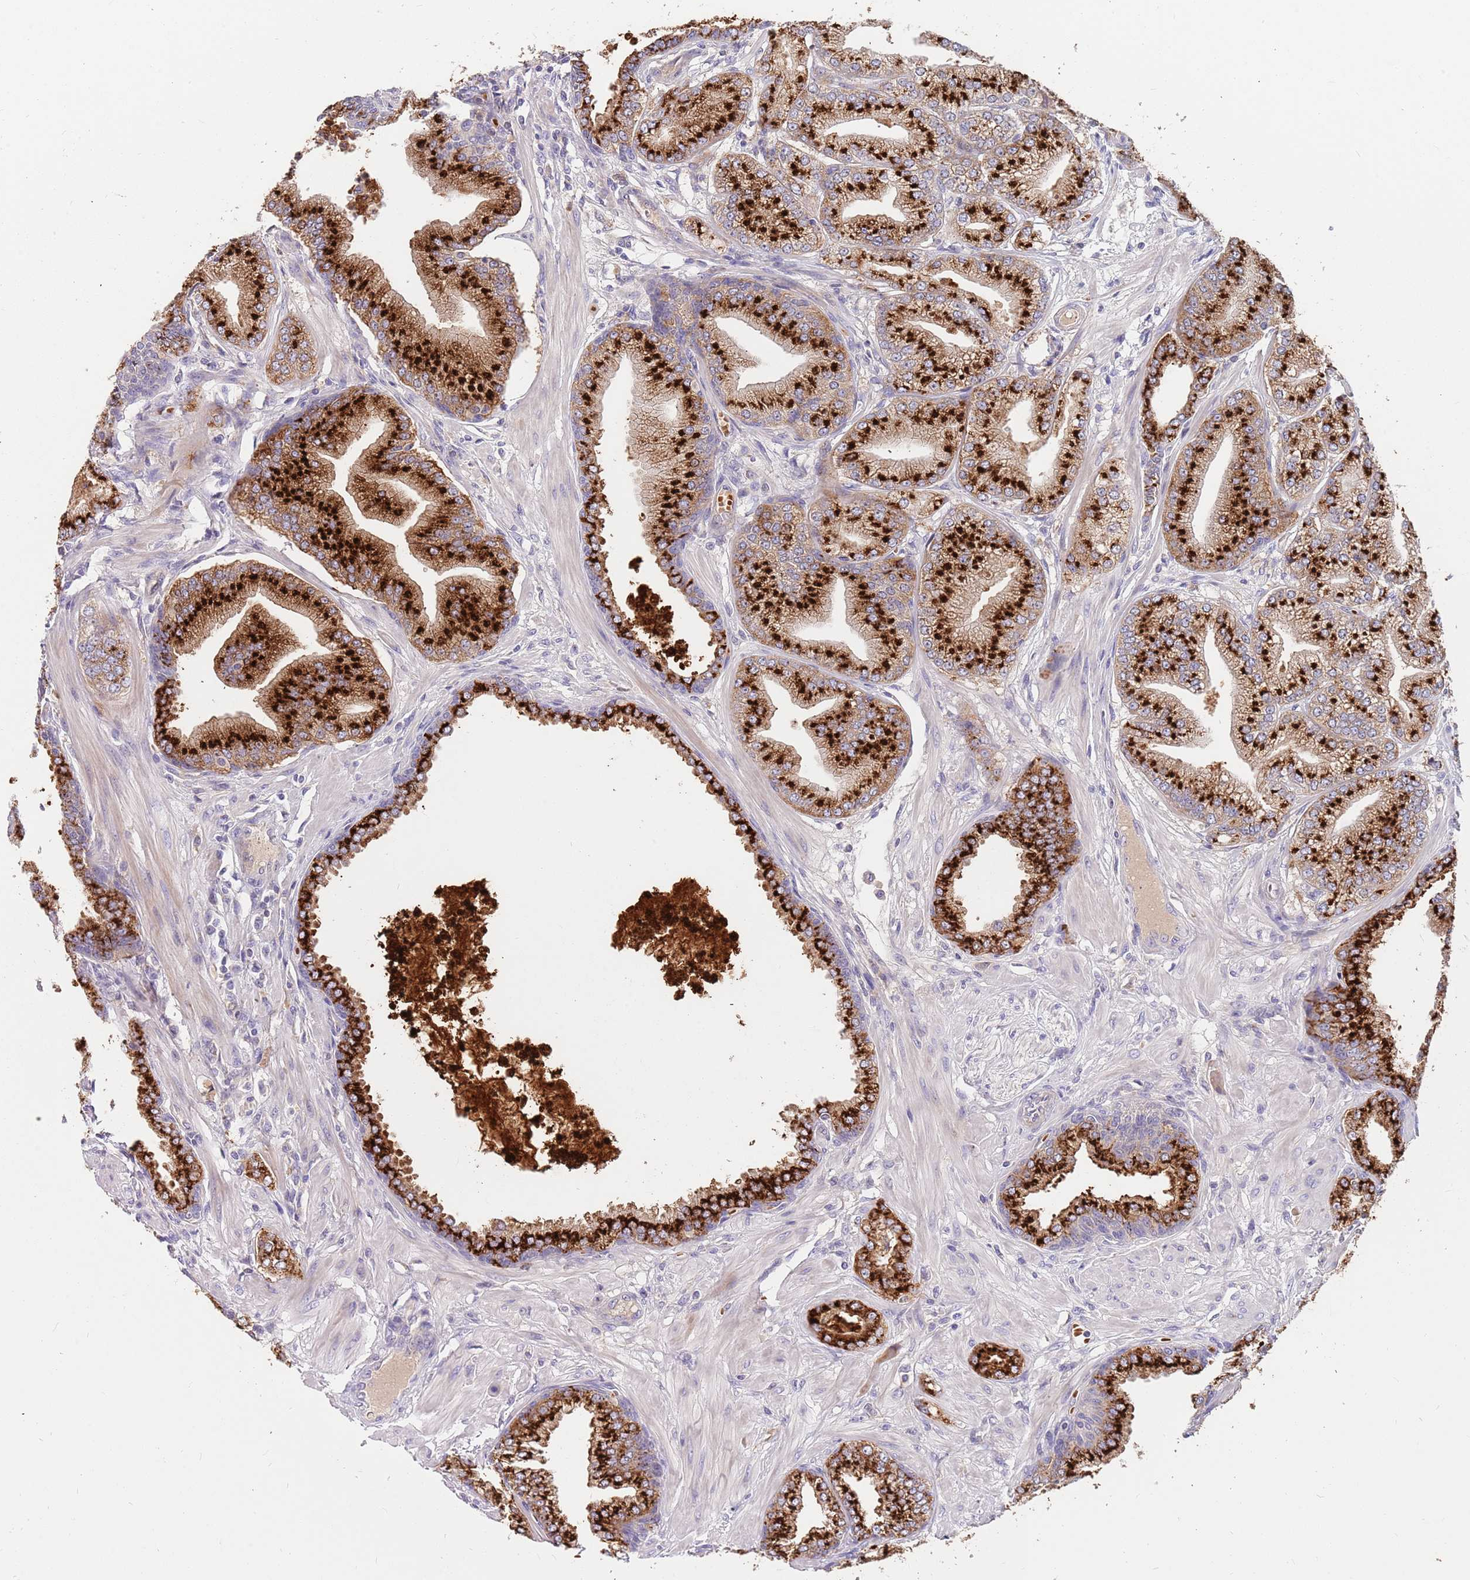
{"staining": {"intensity": "strong", "quantity": ">75%", "location": "cytoplasmic/membranous"}, "tissue": "prostate cancer", "cell_type": "Tumor cells", "image_type": "cancer", "snomed": [{"axis": "morphology", "description": "Adenocarcinoma, Low grade"}, {"axis": "topography", "description": "Prostate"}], "caption": "There is high levels of strong cytoplasmic/membranous expression in tumor cells of prostate adenocarcinoma (low-grade), as demonstrated by immunohistochemical staining (brown color).", "gene": "BORCS5", "patient": {"sex": "male", "age": 55}}